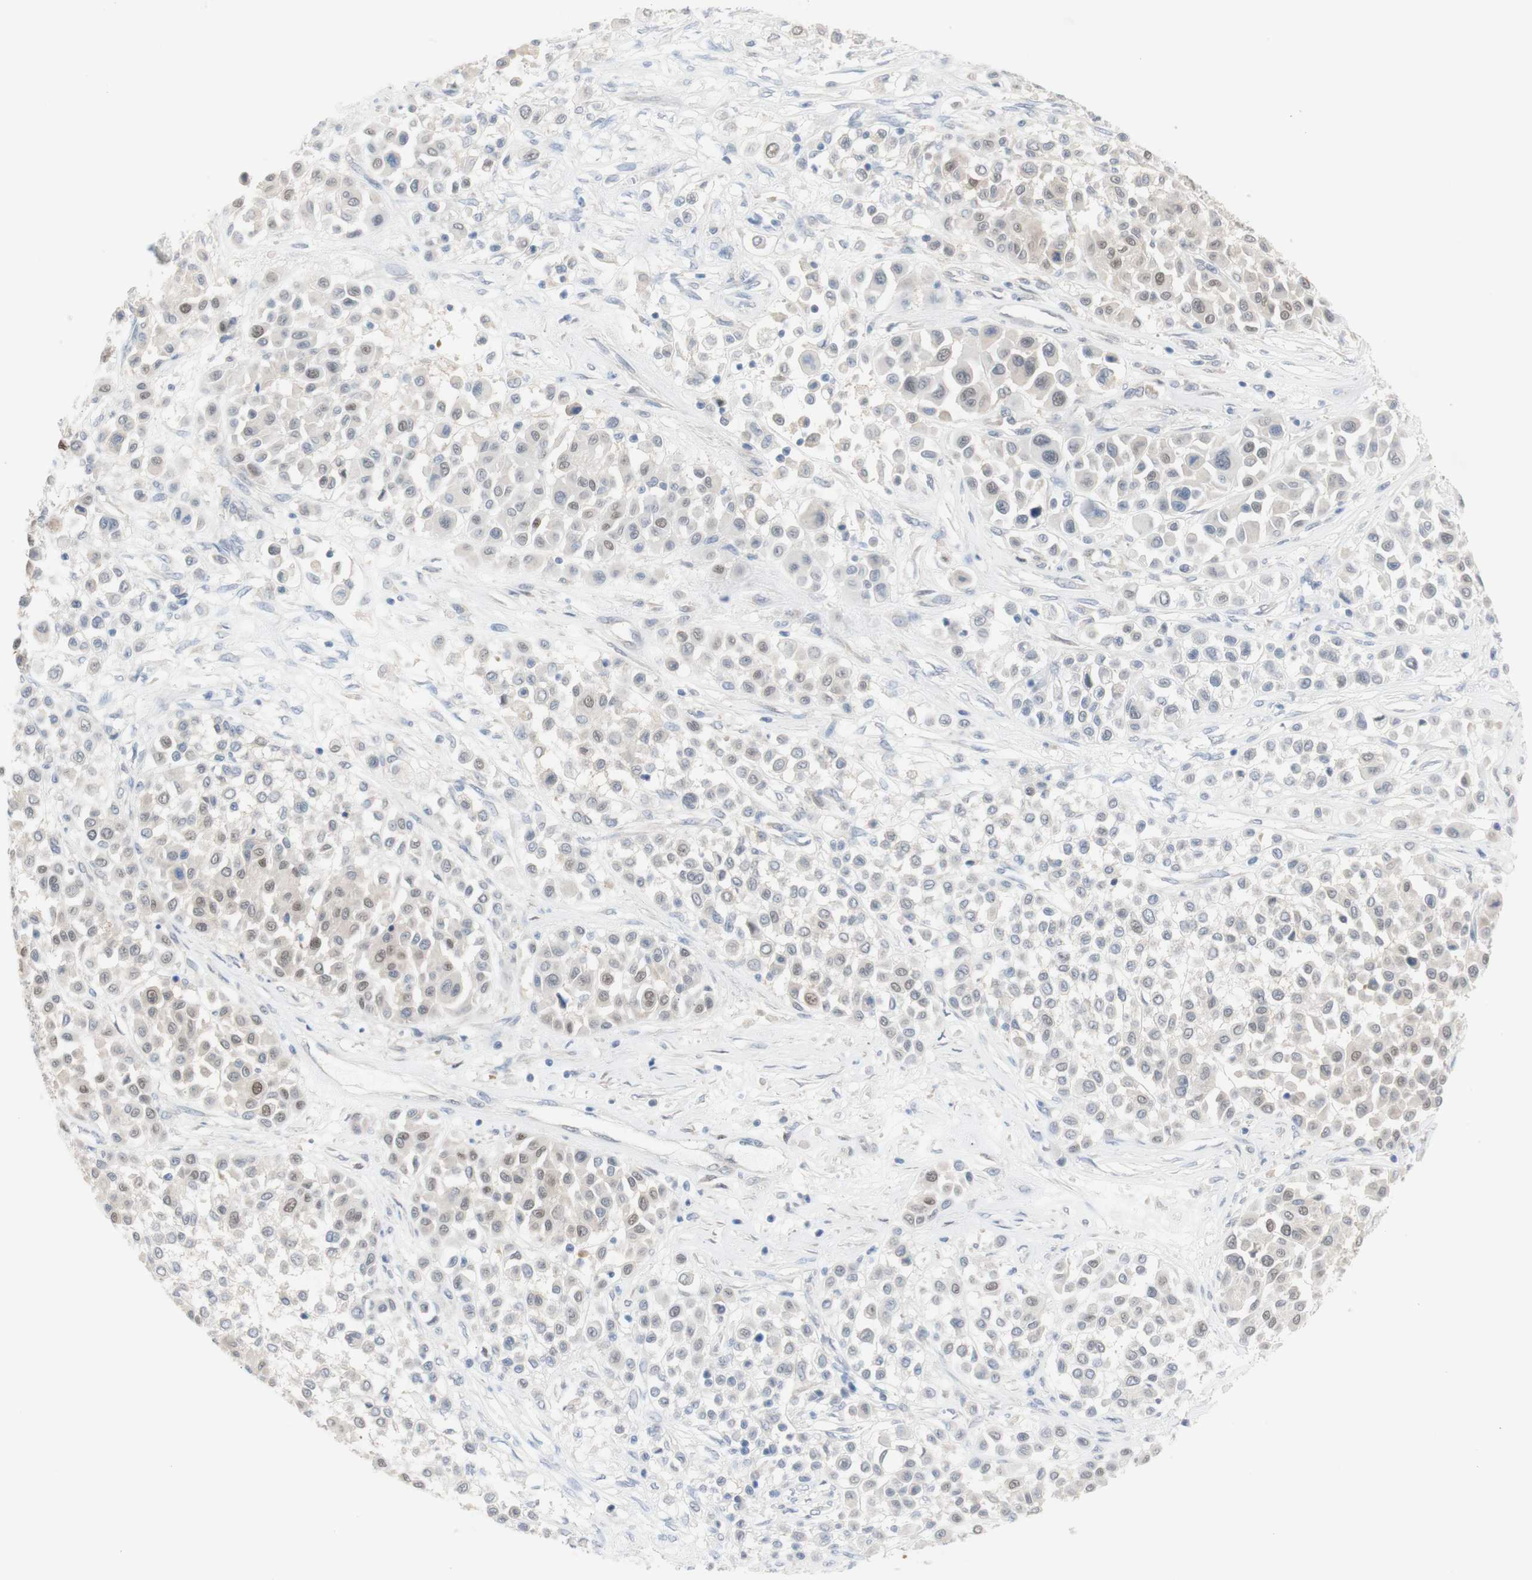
{"staining": {"intensity": "weak", "quantity": "25%-75%", "location": "cytoplasmic/membranous,nuclear"}, "tissue": "melanoma", "cell_type": "Tumor cells", "image_type": "cancer", "snomed": [{"axis": "morphology", "description": "Malignant melanoma, Metastatic site"}, {"axis": "topography", "description": "Soft tissue"}], "caption": "Immunohistochemical staining of human melanoma displays low levels of weak cytoplasmic/membranous and nuclear staining in about 25%-75% of tumor cells.", "gene": "PRMT5", "patient": {"sex": "male", "age": 41}}